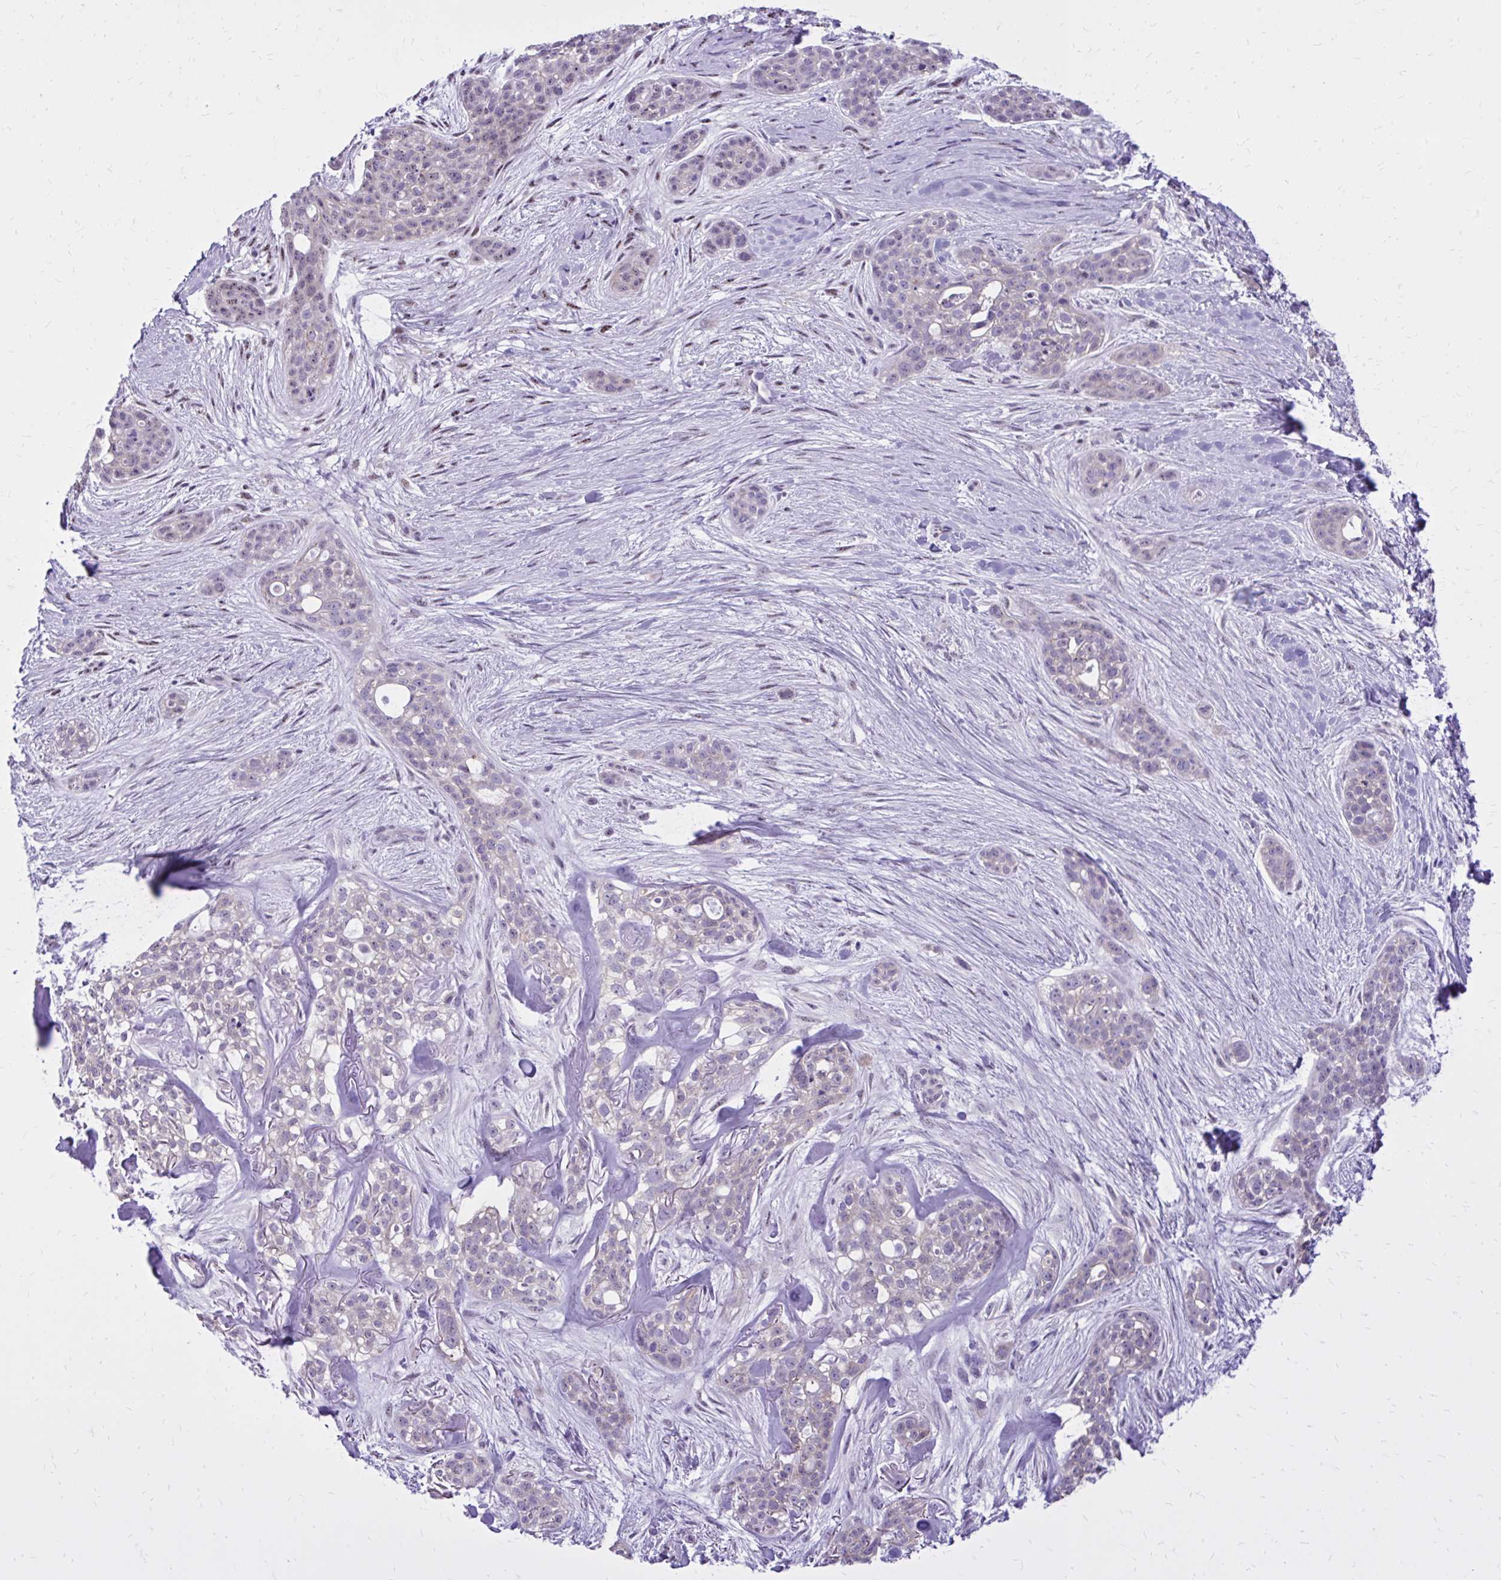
{"staining": {"intensity": "negative", "quantity": "none", "location": "none"}, "tissue": "skin cancer", "cell_type": "Tumor cells", "image_type": "cancer", "snomed": [{"axis": "morphology", "description": "Basal cell carcinoma"}, {"axis": "topography", "description": "Skin"}], "caption": "This is an immunohistochemistry (IHC) micrograph of human basal cell carcinoma (skin). There is no staining in tumor cells.", "gene": "RASL11B", "patient": {"sex": "female", "age": 79}}